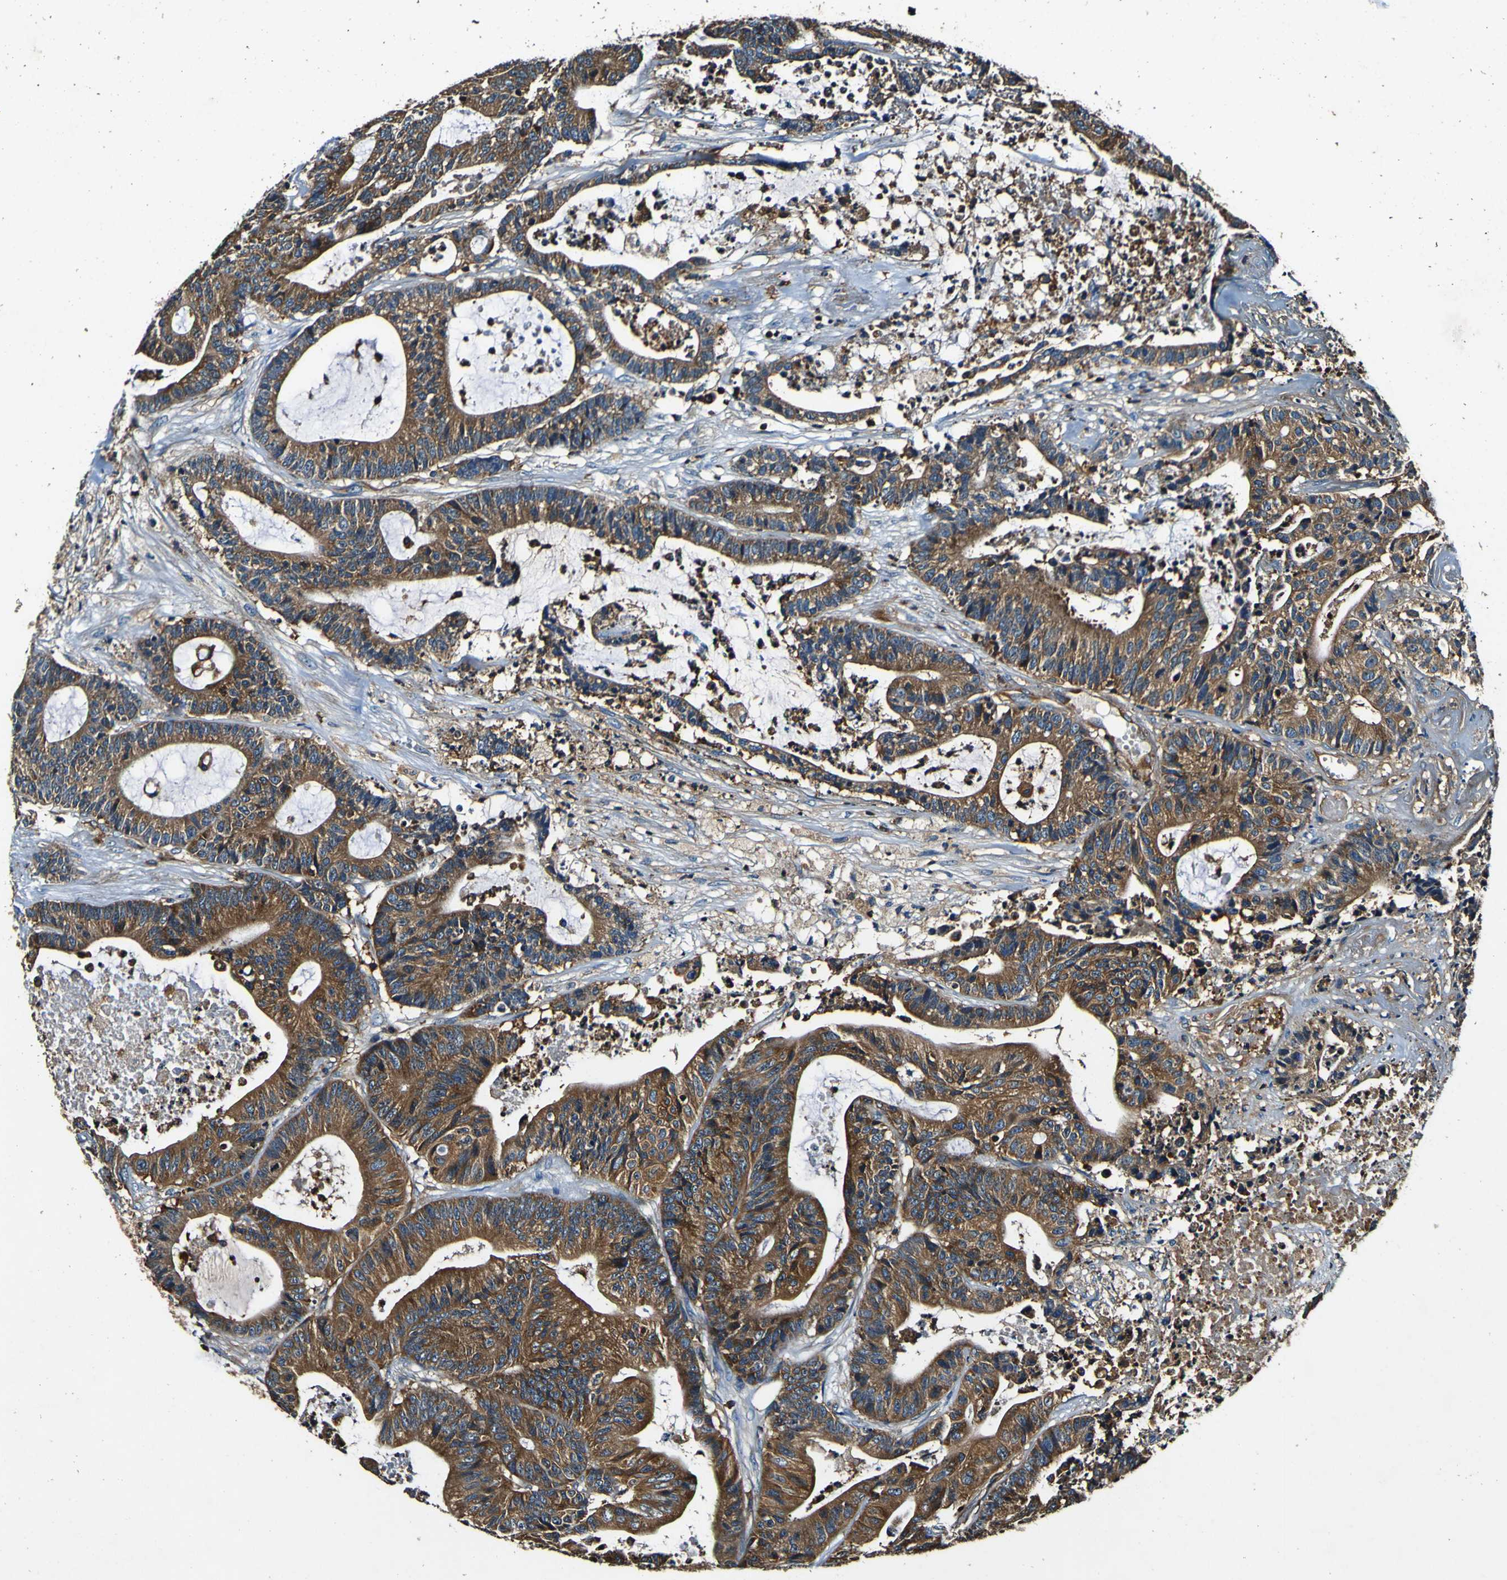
{"staining": {"intensity": "moderate", "quantity": ">75%", "location": "cytoplasmic/membranous"}, "tissue": "colorectal cancer", "cell_type": "Tumor cells", "image_type": "cancer", "snomed": [{"axis": "morphology", "description": "Adenocarcinoma, NOS"}, {"axis": "topography", "description": "Colon"}], "caption": "Protein staining of colorectal cancer tissue demonstrates moderate cytoplasmic/membranous positivity in about >75% of tumor cells.", "gene": "RHOT2", "patient": {"sex": "female", "age": 84}}